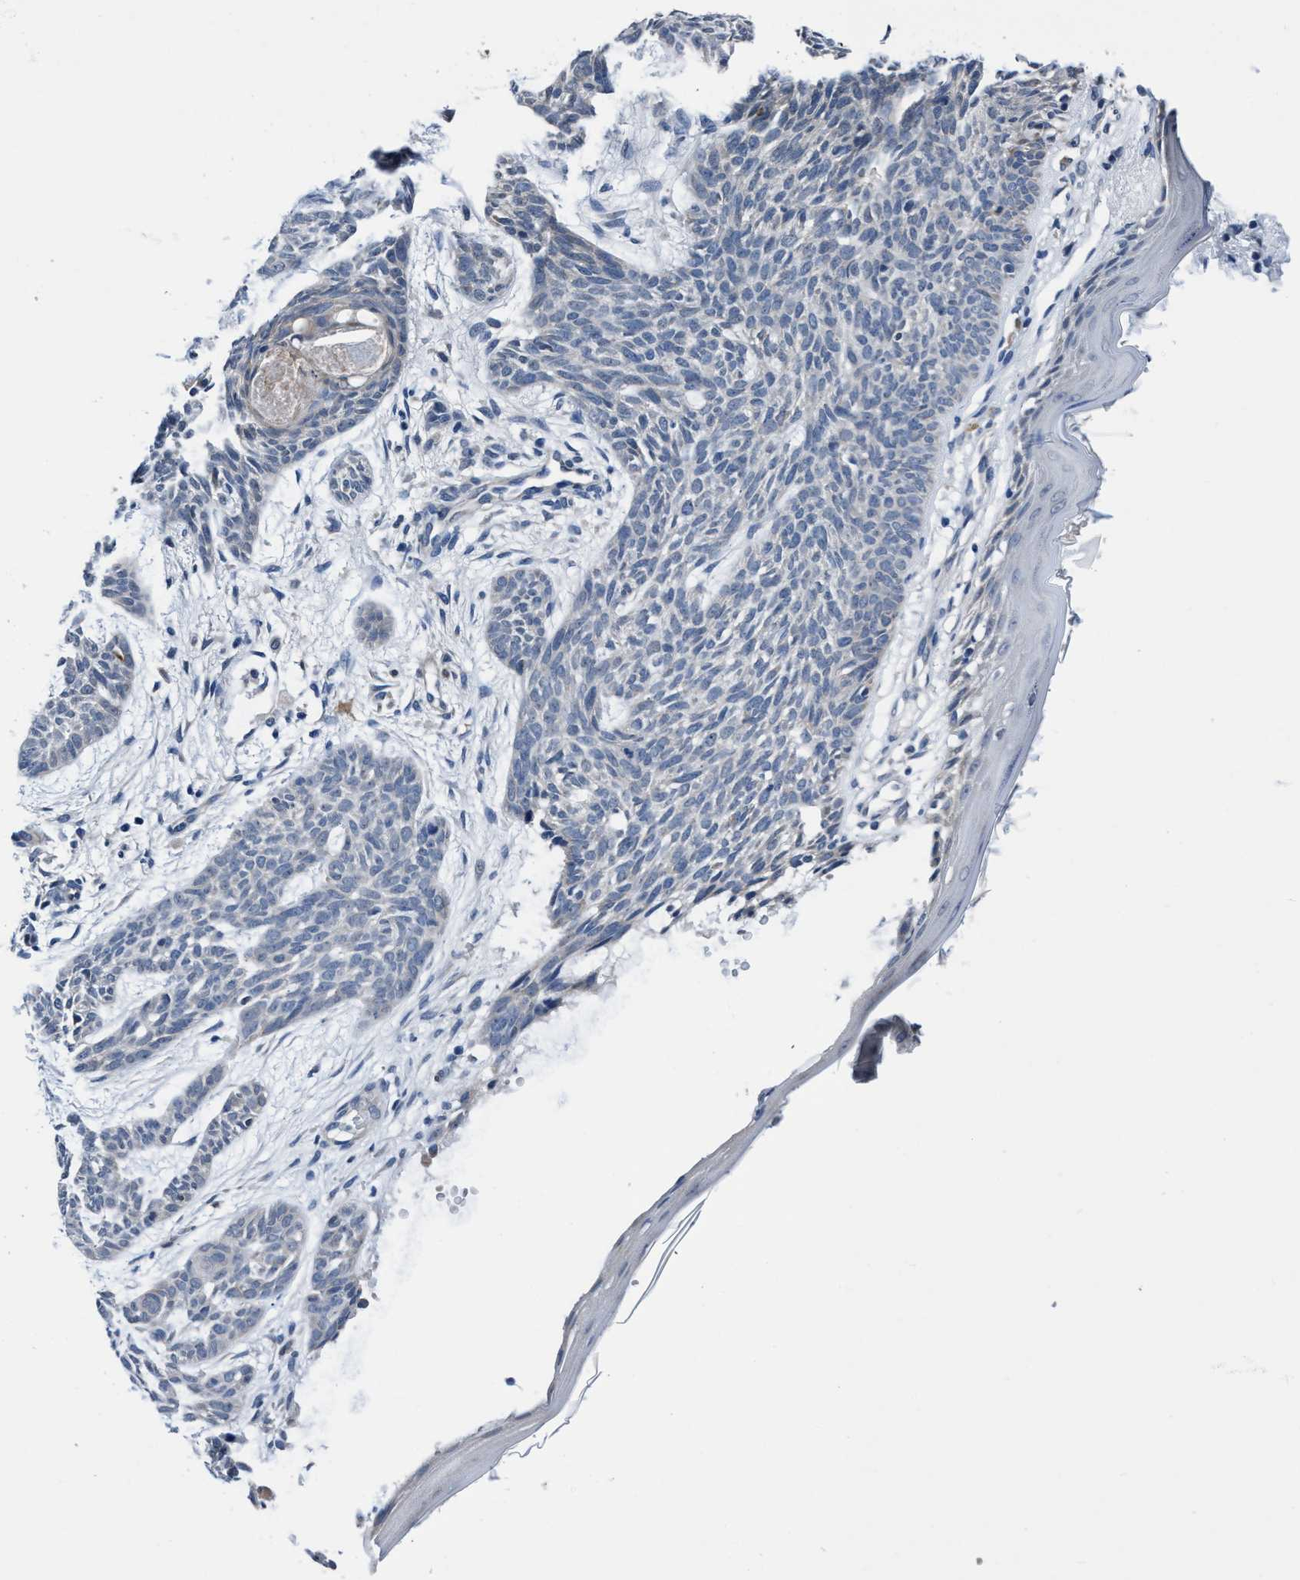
{"staining": {"intensity": "negative", "quantity": "none", "location": "none"}, "tissue": "skin cancer", "cell_type": "Tumor cells", "image_type": "cancer", "snomed": [{"axis": "morphology", "description": "Basal cell carcinoma"}, {"axis": "topography", "description": "Skin"}], "caption": "Immunohistochemistry of basal cell carcinoma (skin) demonstrates no expression in tumor cells.", "gene": "TMEM94", "patient": {"sex": "female", "age": 59}}